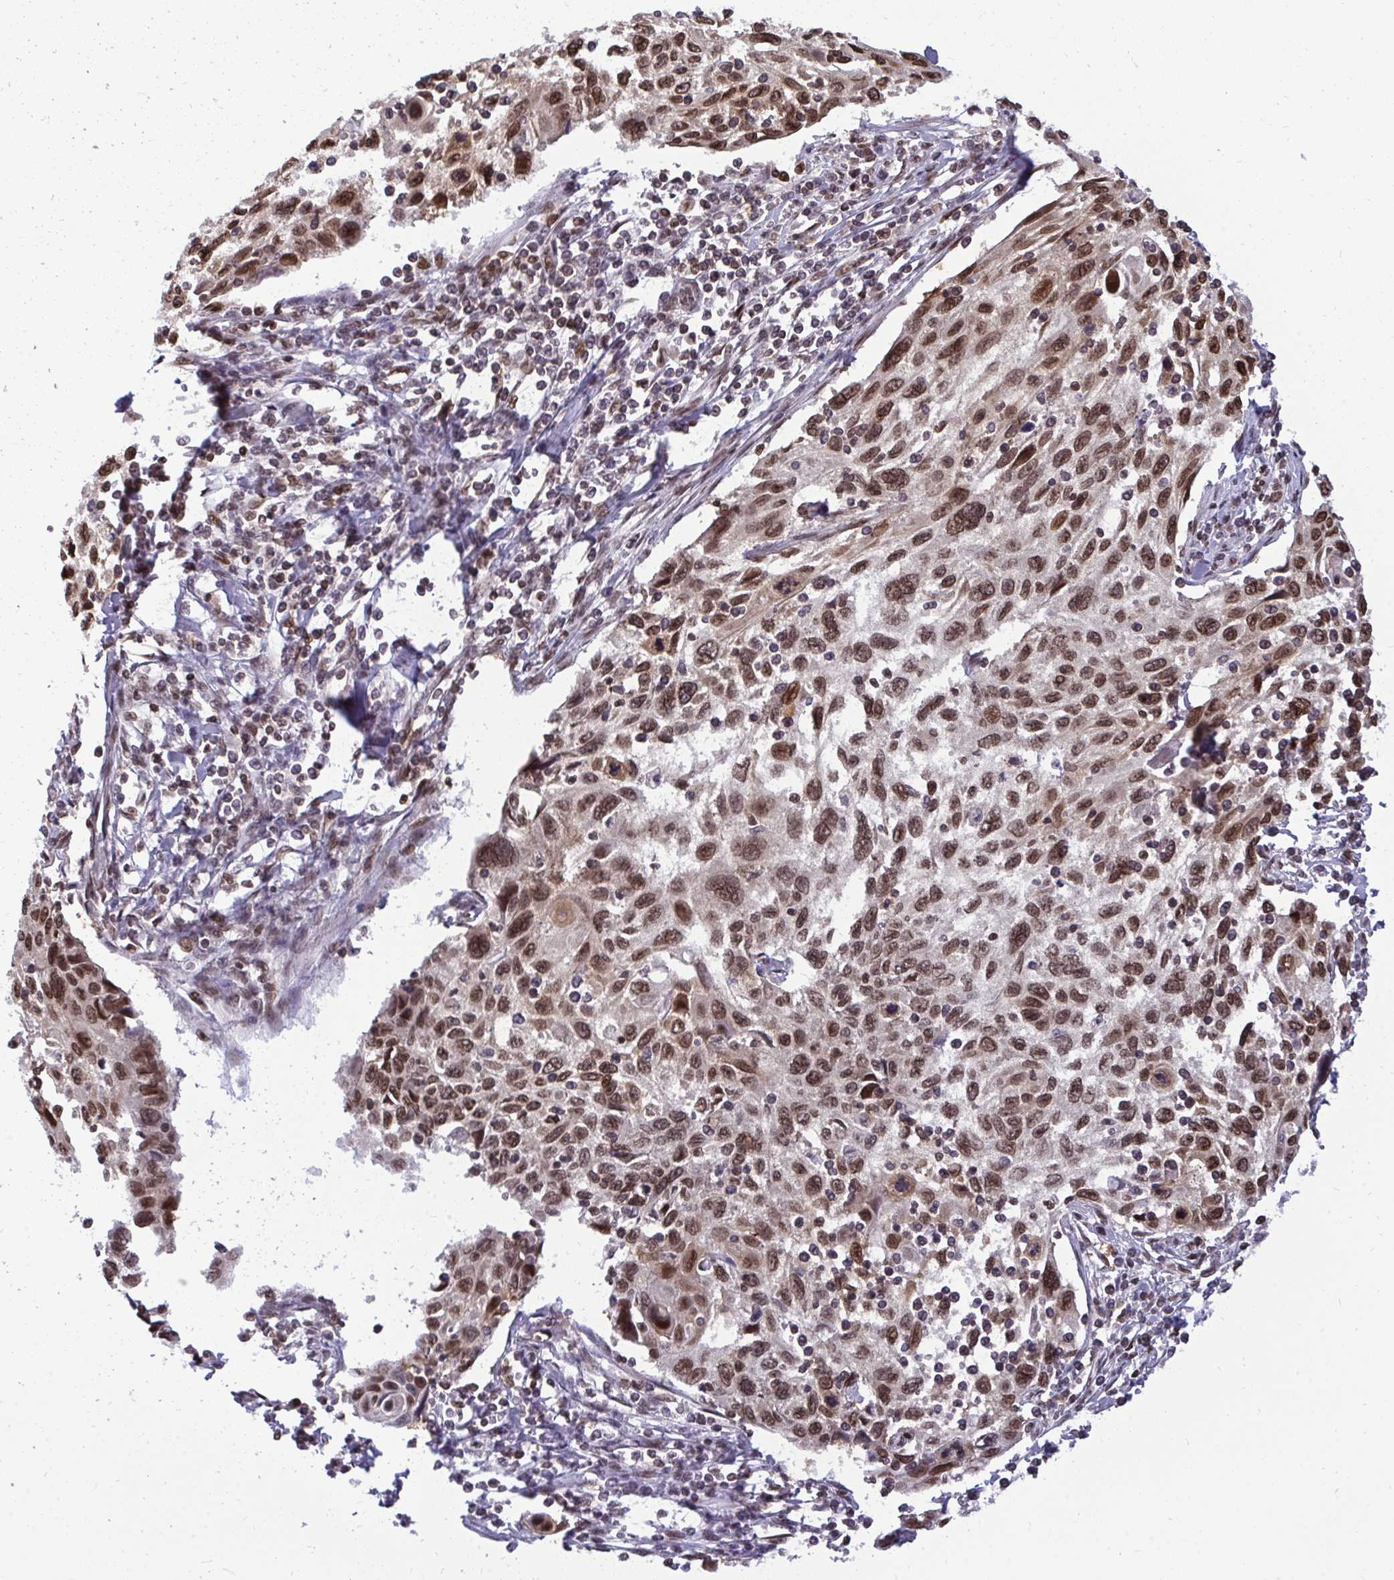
{"staining": {"intensity": "moderate", "quantity": ">75%", "location": "nuclear"}, "tissue": "cervical cancer", "cell_type": "Tumor cells", "image_type": "cancer", "snomed": [{"axis": "morphology", "description": "Squamous cell carcinoma, NOS"}, {"axis": "topography", "description": "Cervix"}], "caption": "The micrograph displays staining of cervical cancer, revealing moderate nuclear protein expression (brown color) within tumor cells.", "gene": "JPT1", "patient": {"sex": "female", "age": 70}}